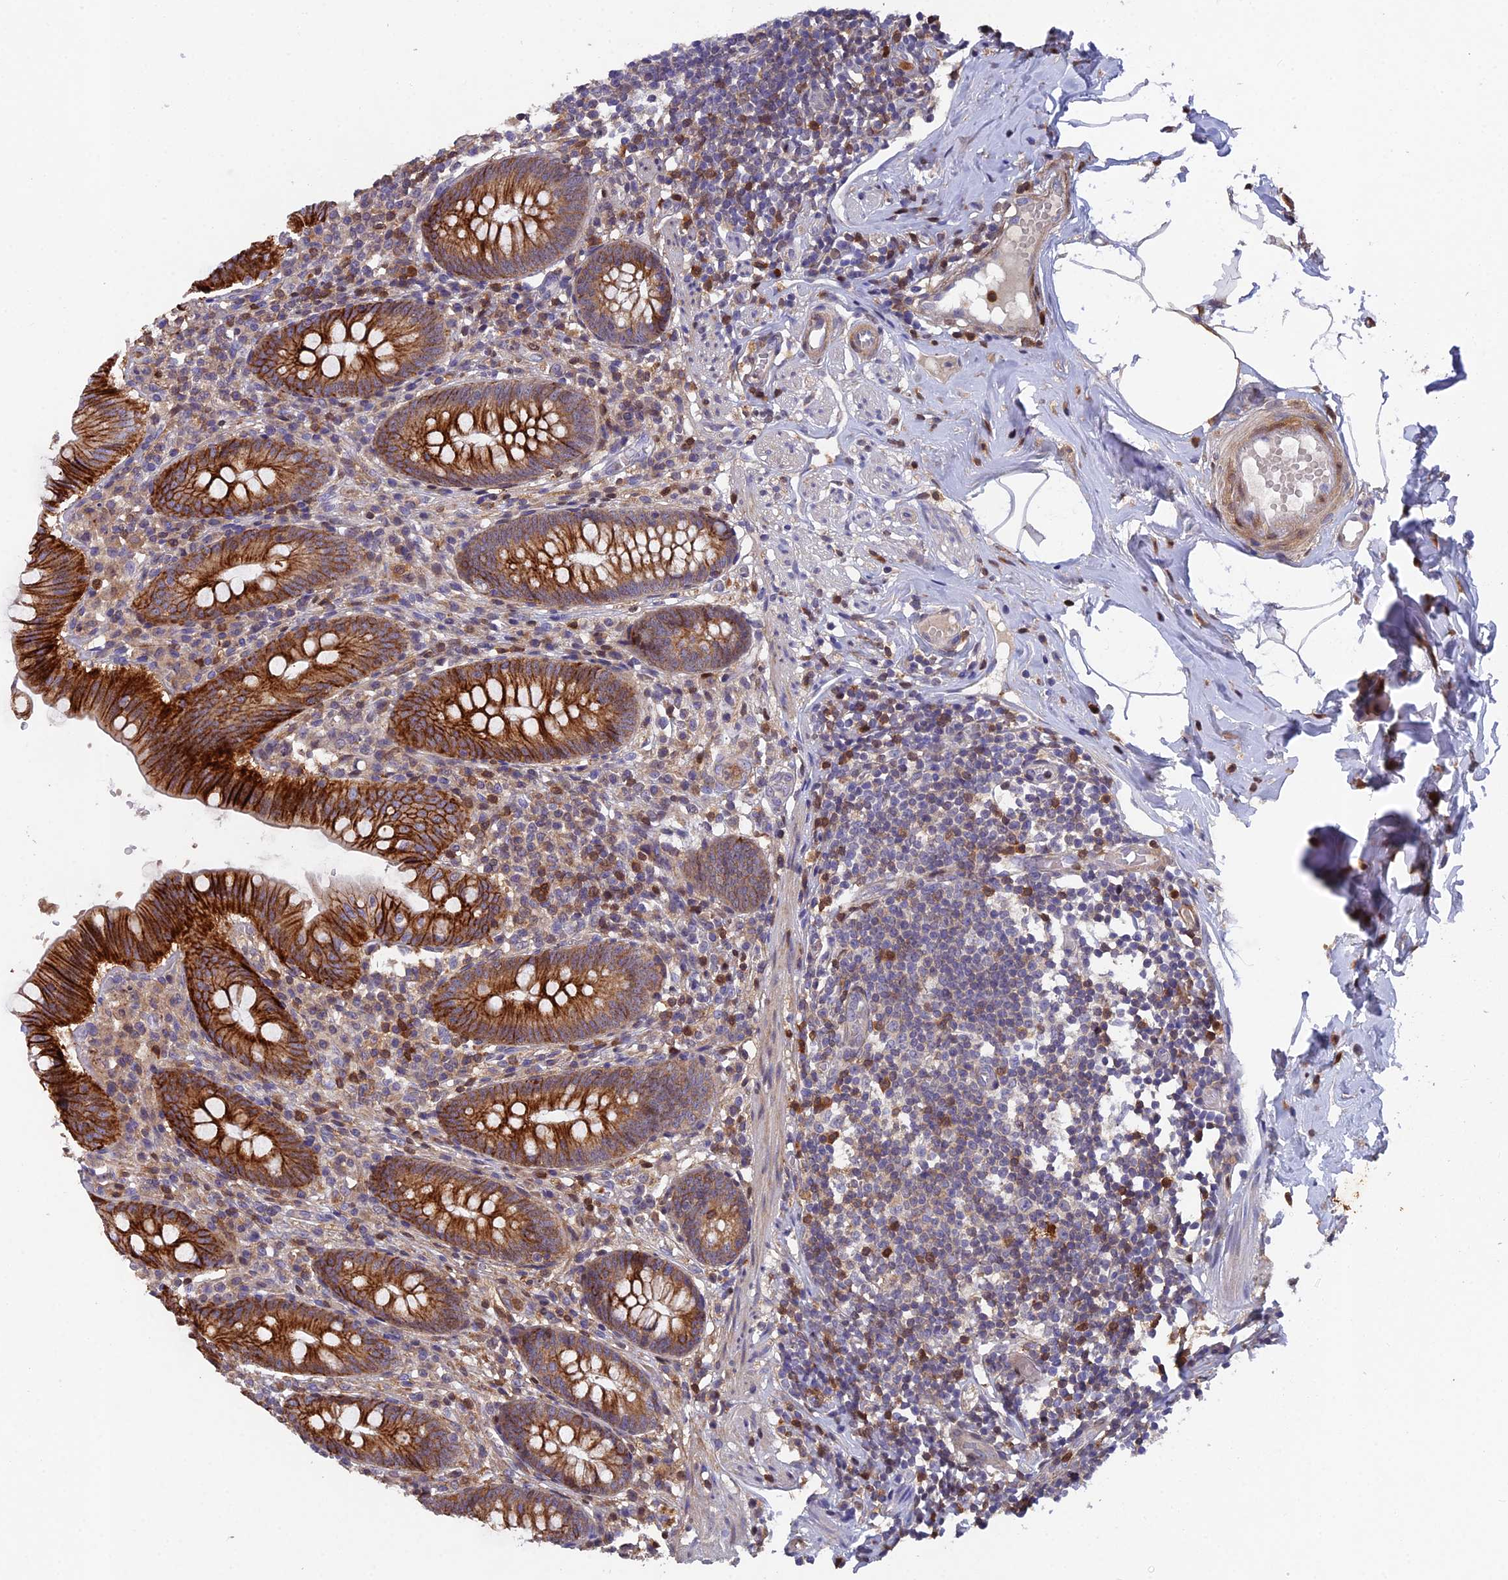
{"staining": {"intensity": "strong", "quantity": ">75%", "location": "cytoplasmic/membranous"}, "tissue": "appendix", "cell_type": "Glandular cells", "image_type": "normal", "snomed": [{"axis": "morphology", "description": "Normal tissue, NOS"}, {"axis": "topography", "description": "Appendix"}], "caption": "High-power microscopy captured an immunohistochemistry (IHC) micrograph of benign appendix, revealing strong cytoplasmic/membranous staining in about >75% of glandular cells. (Stains: DAB in brown, nuclei in blue, Microscopy: brightfield microscopy at high magnification).", "gene": "GALK2", "patient": {"sex": "male", "age": 55}}